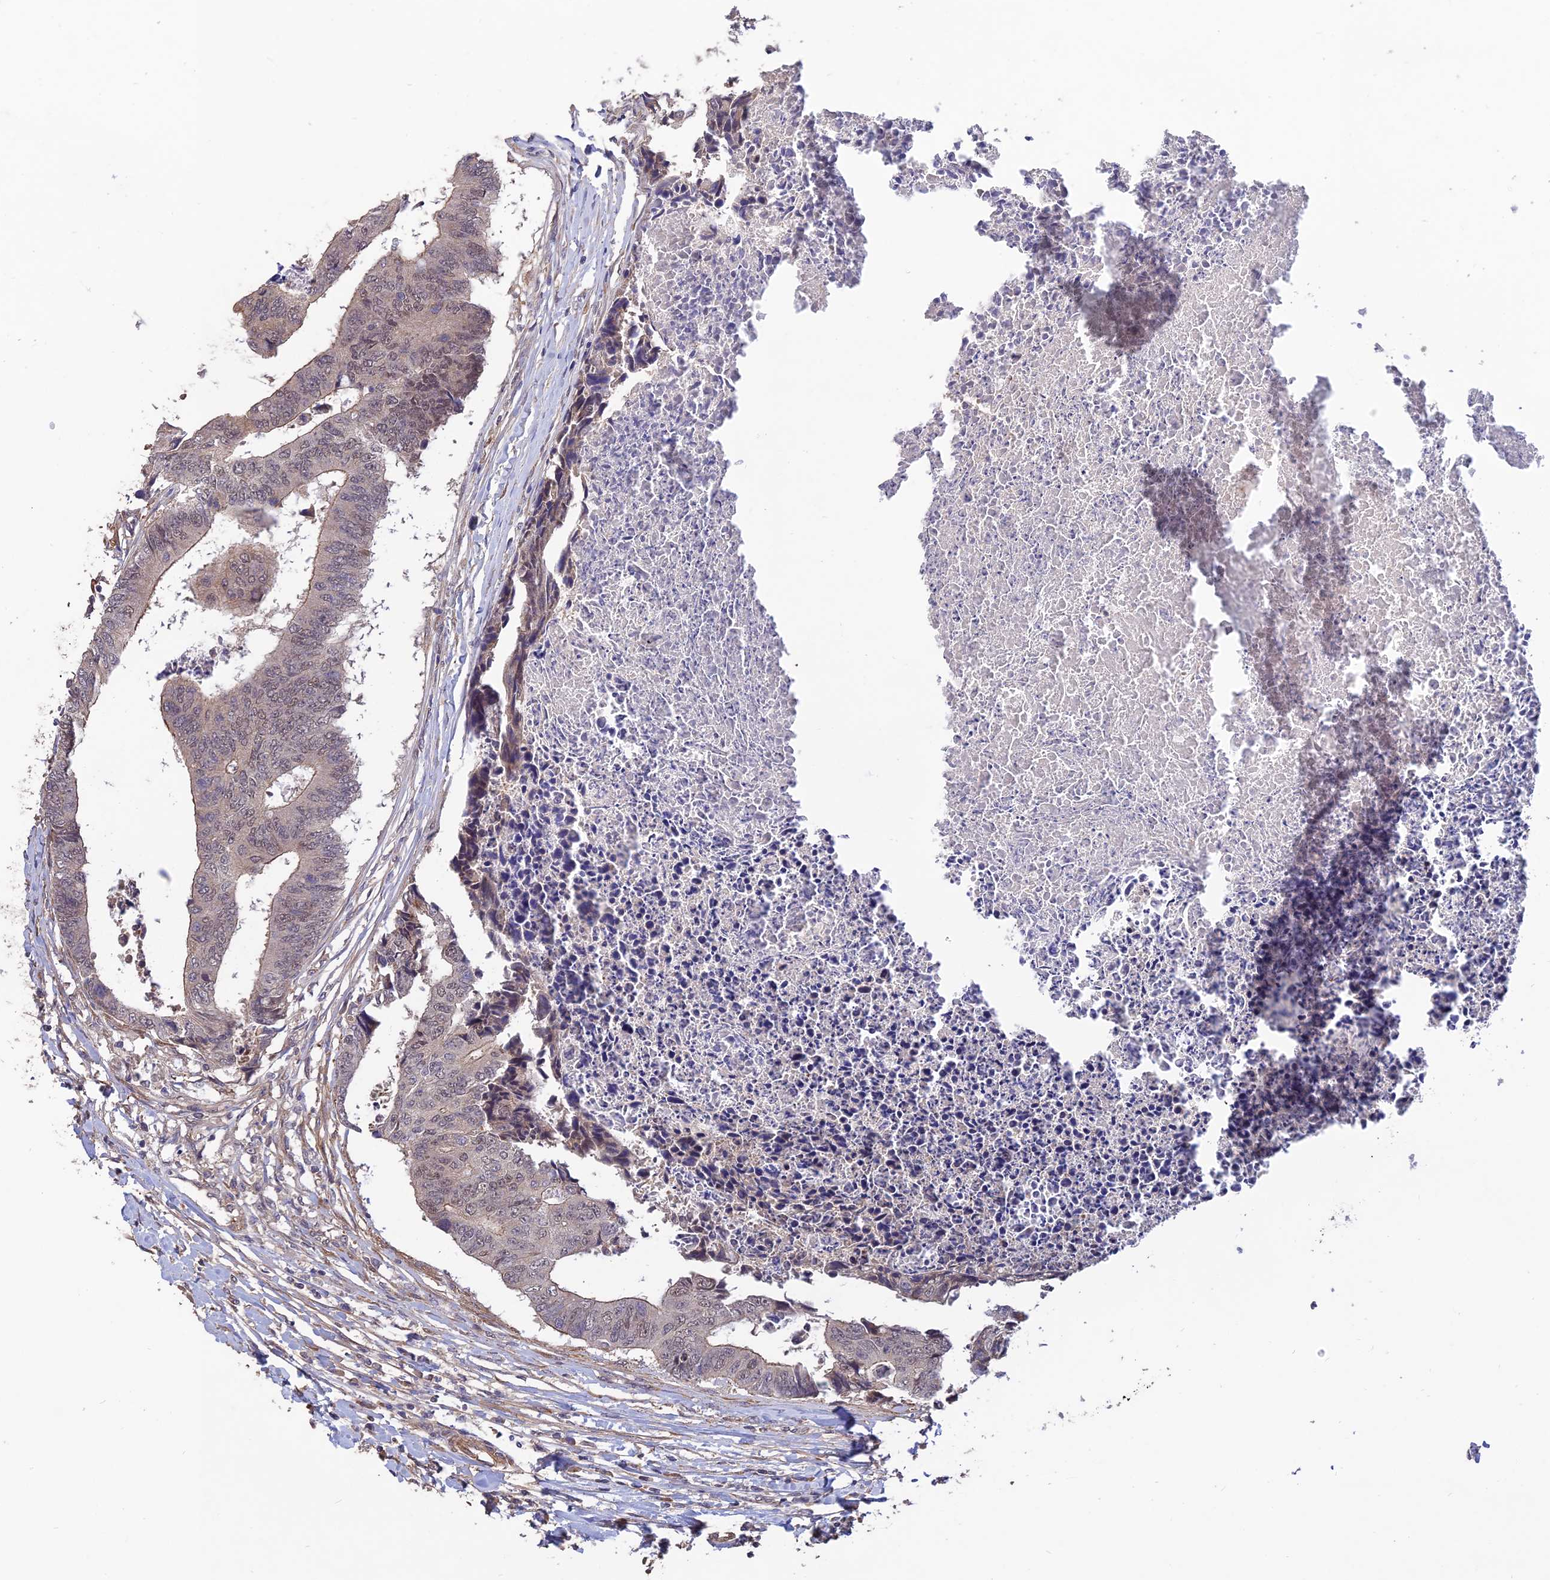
{"staining": {"intensity": "weak", "quantity": "25%-75%", "location": "cytoplasmic/membranous,nuclear"}, "tissue": "colorectal cancer", "cell_type": "Tumor cells", "image_type": "cancer", "snomed": [{"axis": "morphology", "description": "Adenocarcinoma, NOS"}, {"axis": "topography", "description": "Rectum"}], "caption": "Protein expression analysis of human colorectal cancer (adenocarcinoma) reveals weak cytoplasmic/membranous and nuclear expression in approximately 25%-75% of tumor cells. The protein is shown in brown color, while the nuclei are stained blue.", "gene": "PAGR1", "patient": {"sex": "male", "age": 84}}